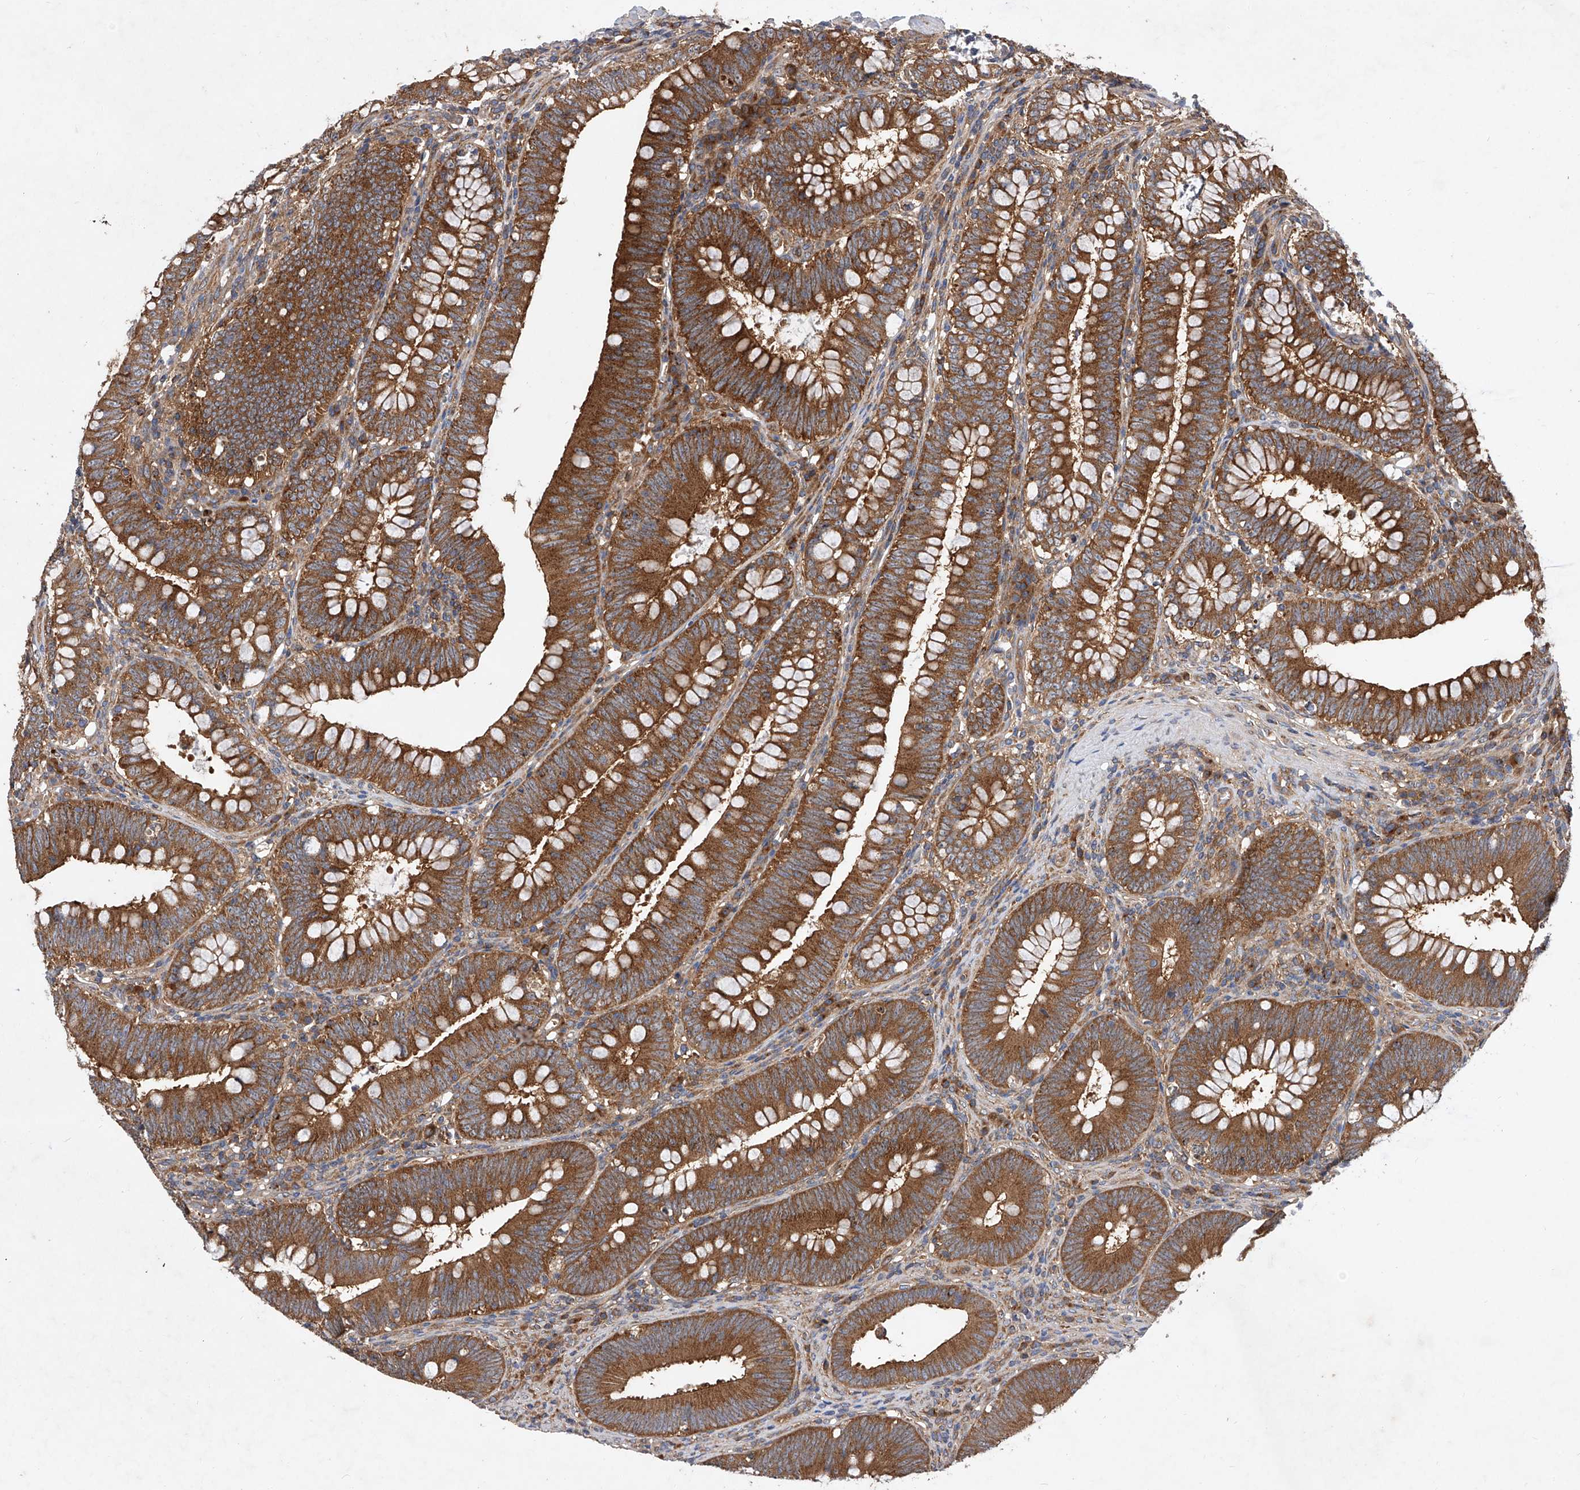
{"staining": {"intensity": "strong", "quantity": ">75%", "location": "cytoplasmic/membranous"}, "tissue": "colorectal cancer", "cell_type": "Tumor cells", "image_type": "cancer", "snomed": [{"axis": "morphology", "description": "Normal tissue, NOS"}, {"axis": "topography", "description": "Colon"}], "caption": "This micrograph demonstrates immunohistochemistry staining of colorectal cancer, with high strong cytoplasmic/membranous staining in about >75% of tumor cells.", "gene": "CFAP410", "patient": {"sex": "female", "age": 82}}